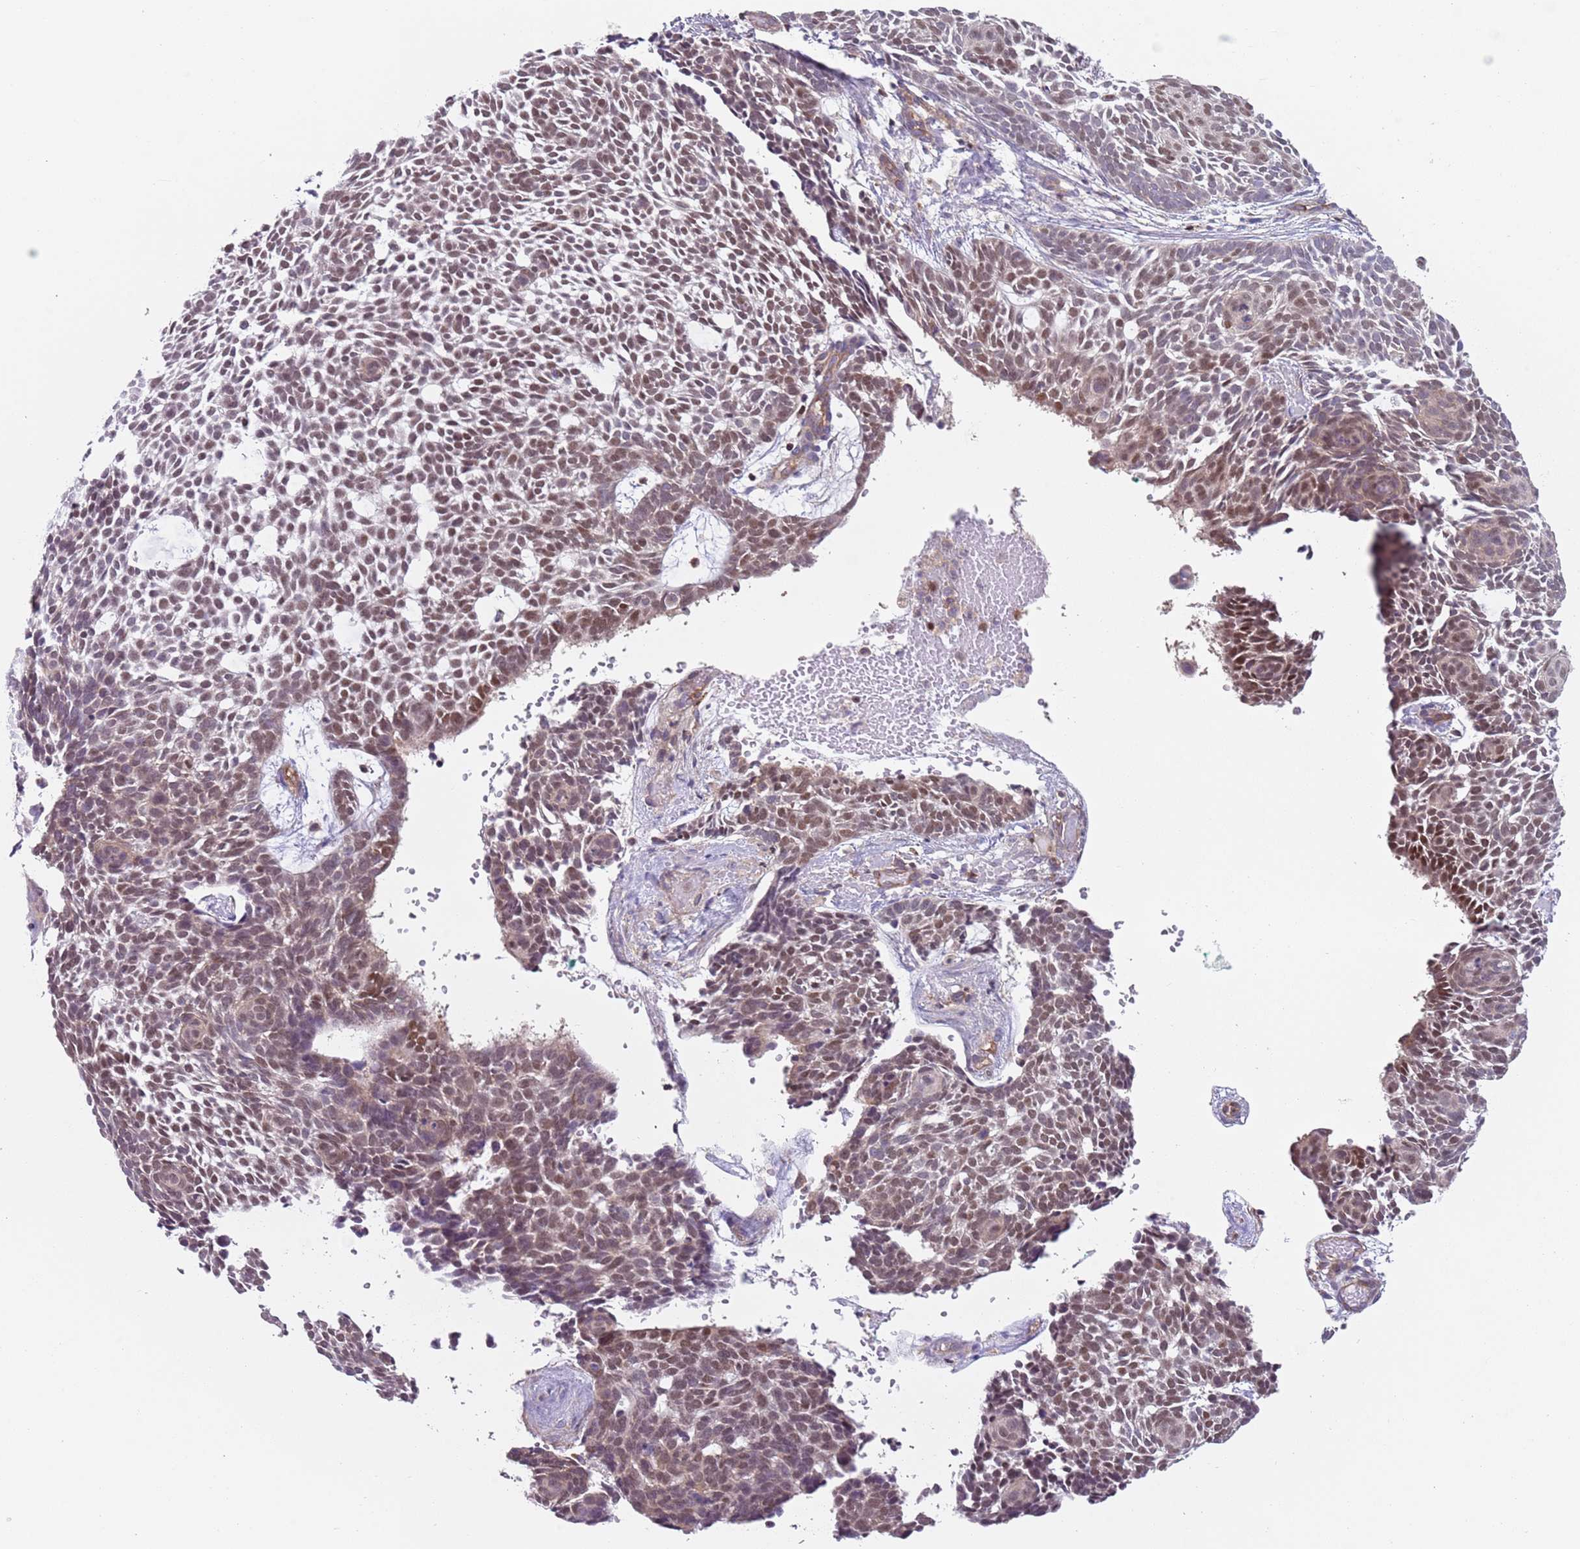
{"staining": {"intensity": "moderate", "quantity": "25%-75%", "location": "nuclear"}, "tissue": "skin cancer", "cell_type": "Tumor cells", "image_type": "cancer", "snomed": [{"axis": "morphology", "description": "Basal cell carcinoma"}, {"axis": "topography", "description": "Skin"}], "caption": "Immunohistochemistry (DAB) staining of human basal cell carcinoma (skin) reveals moderate nuclear protein staining in about 25%-75% of tumor cells. (DAB IHC, brown staining for protein, blue staining for nuclei).", "gene": "GNAI3", "patient": {"sex": "male", "age": 61}}